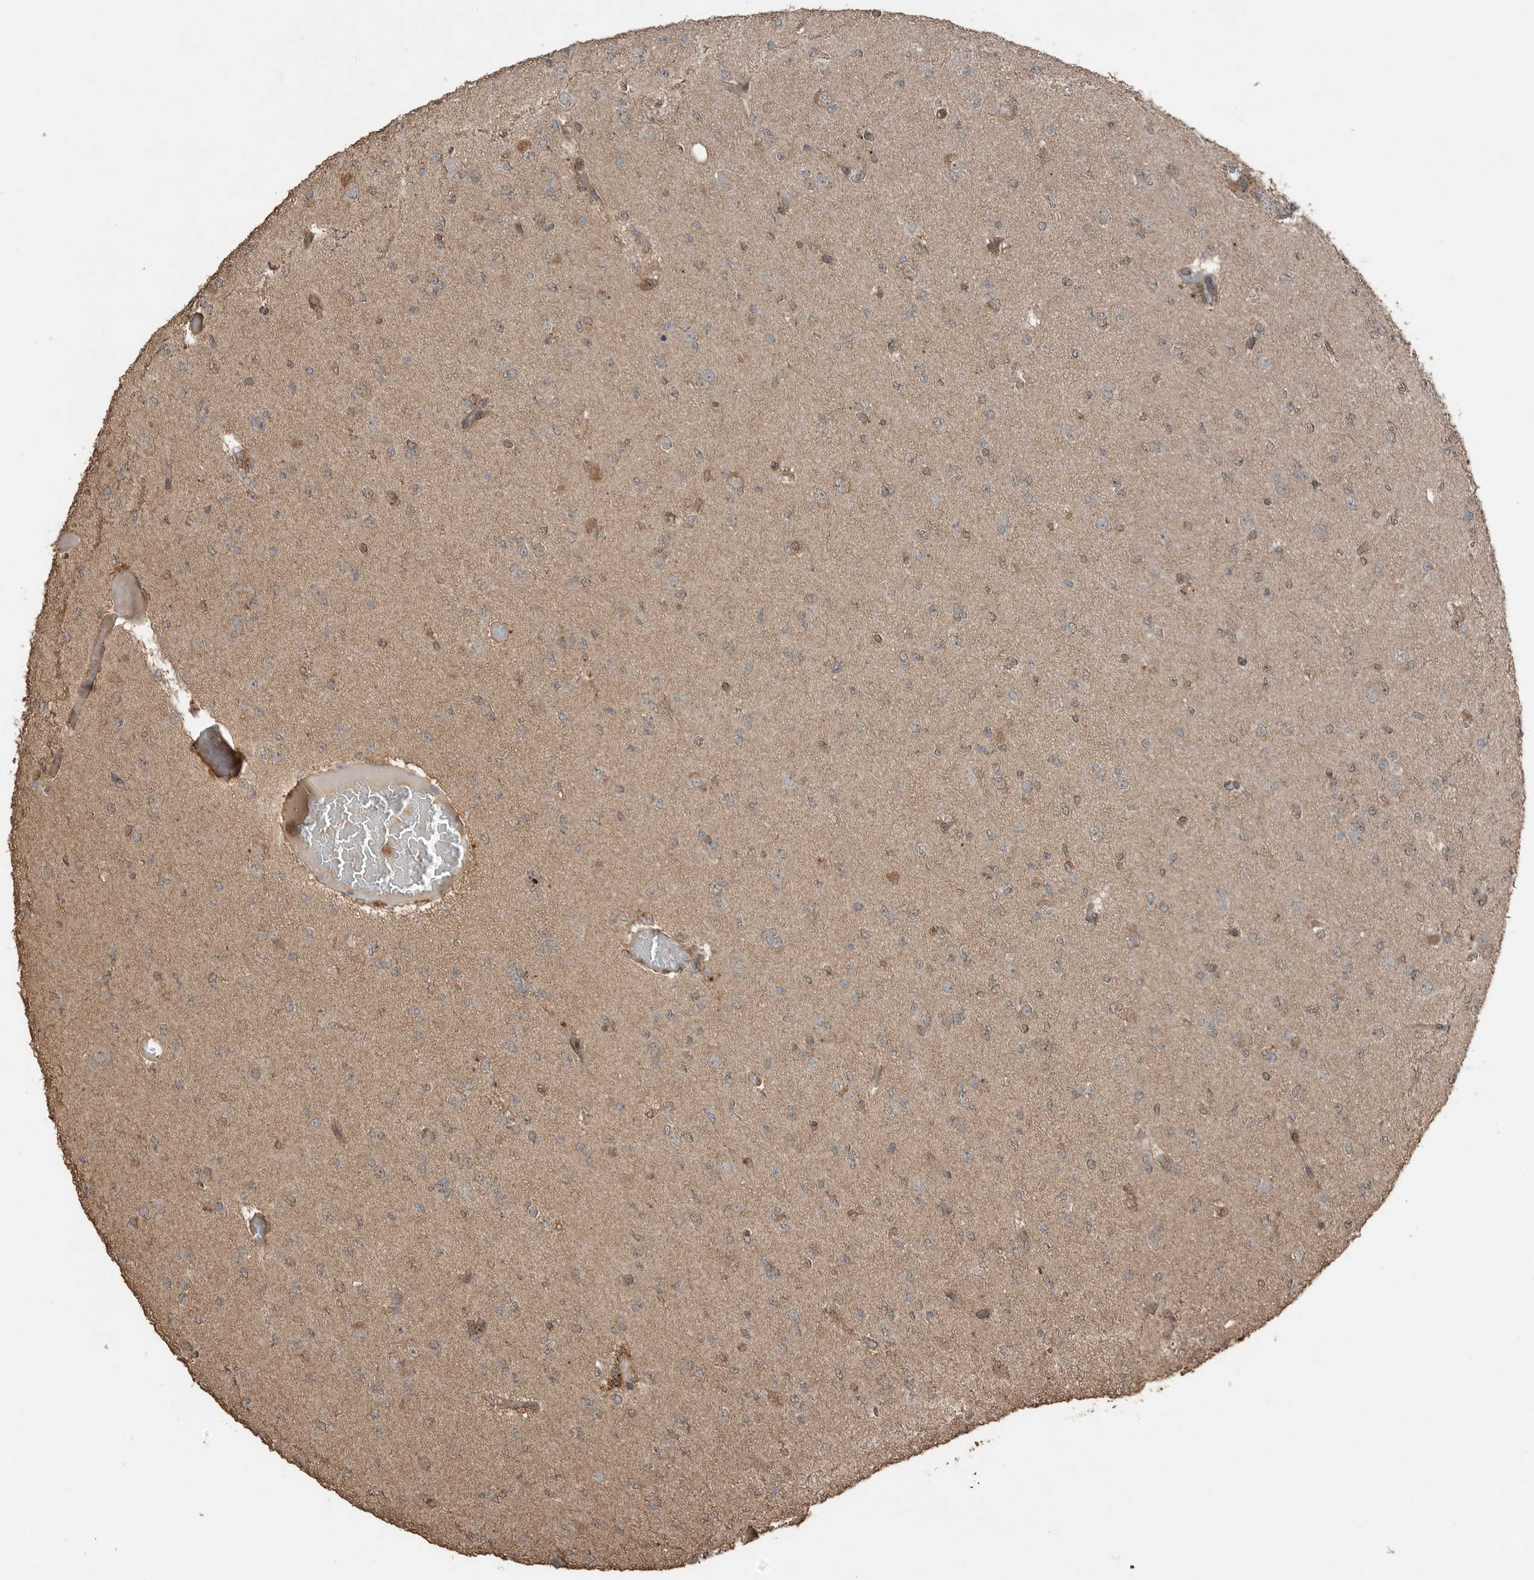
{"staining": {"intensity": "weak", "quantity": ">75%", "location": "cytoplasmic/membranous"}, "tissue": "glioma", "cell_type": "Tumor cells", "image_type": "cancer", "snomed": [{"axis": "morphology", "description": "Glioma, malignant, Low grade"}, {"axis": "topography", "description": "Brain"}], "caption": "Immunohistochemical staining of malignant glioma (low-grade) demonstrates low levels of weak cytoplasmic/membranous positivity in about >75% of tumor cells. (brown staining indicates protein expression, while blue staining denotes nuclei).", "gene": "BLZF1", "patient": {"sex": "female", "age": 22}}